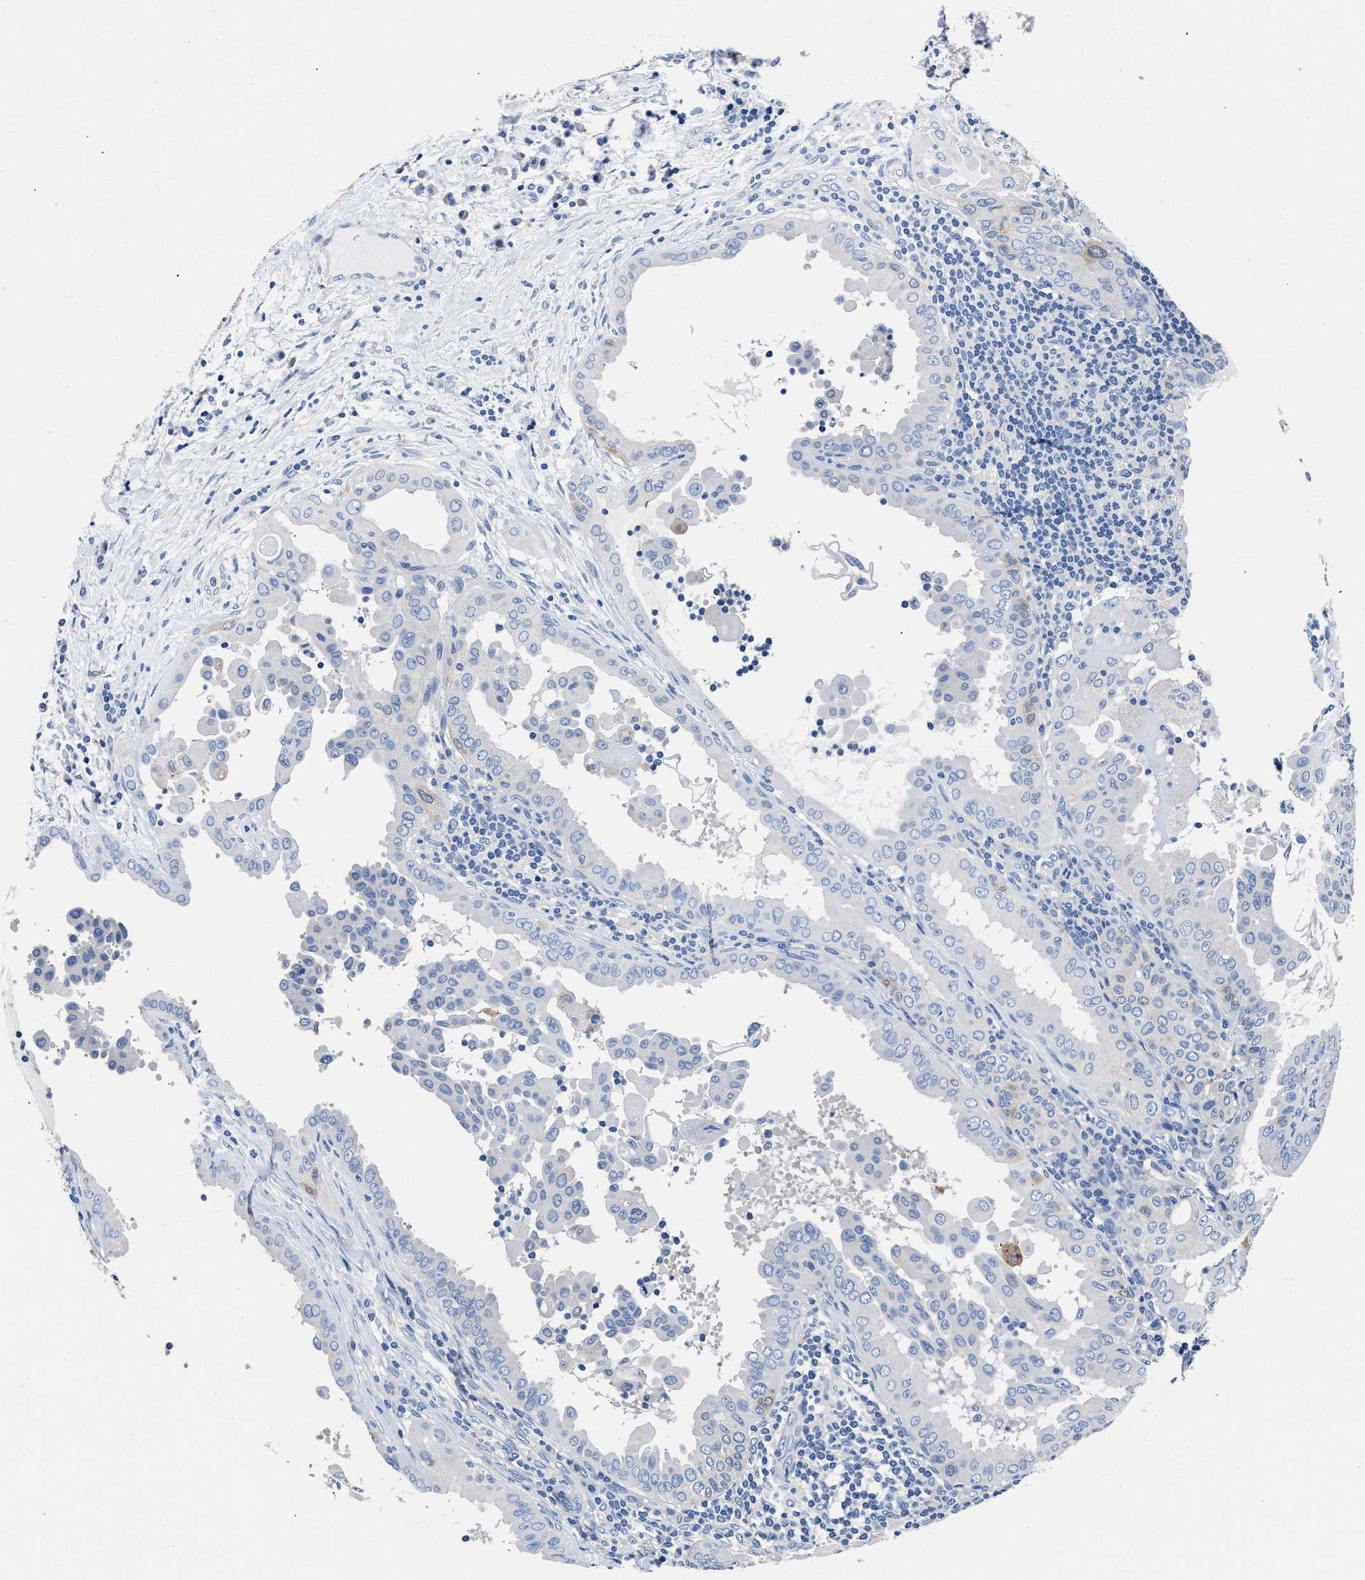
{"staining": {"intensity": "negative", "quantity": "none", "location": "none"}, "tissue": "thyroid cancer", "cell_type": "Tumor cells", "image_type": "cancer", "snomed": [{"axis": "morphology", "description": "Papillary adenocarcinoma, NOS"}, {"axis": "topography", "description": "Thyroid gland"}], "caption": "The image displays no significant positivity in tumor cells of thyroid papillary adenocarcinoma.", "gene": "GSTM1", "patient": {"sex": "male", "age": 33}}